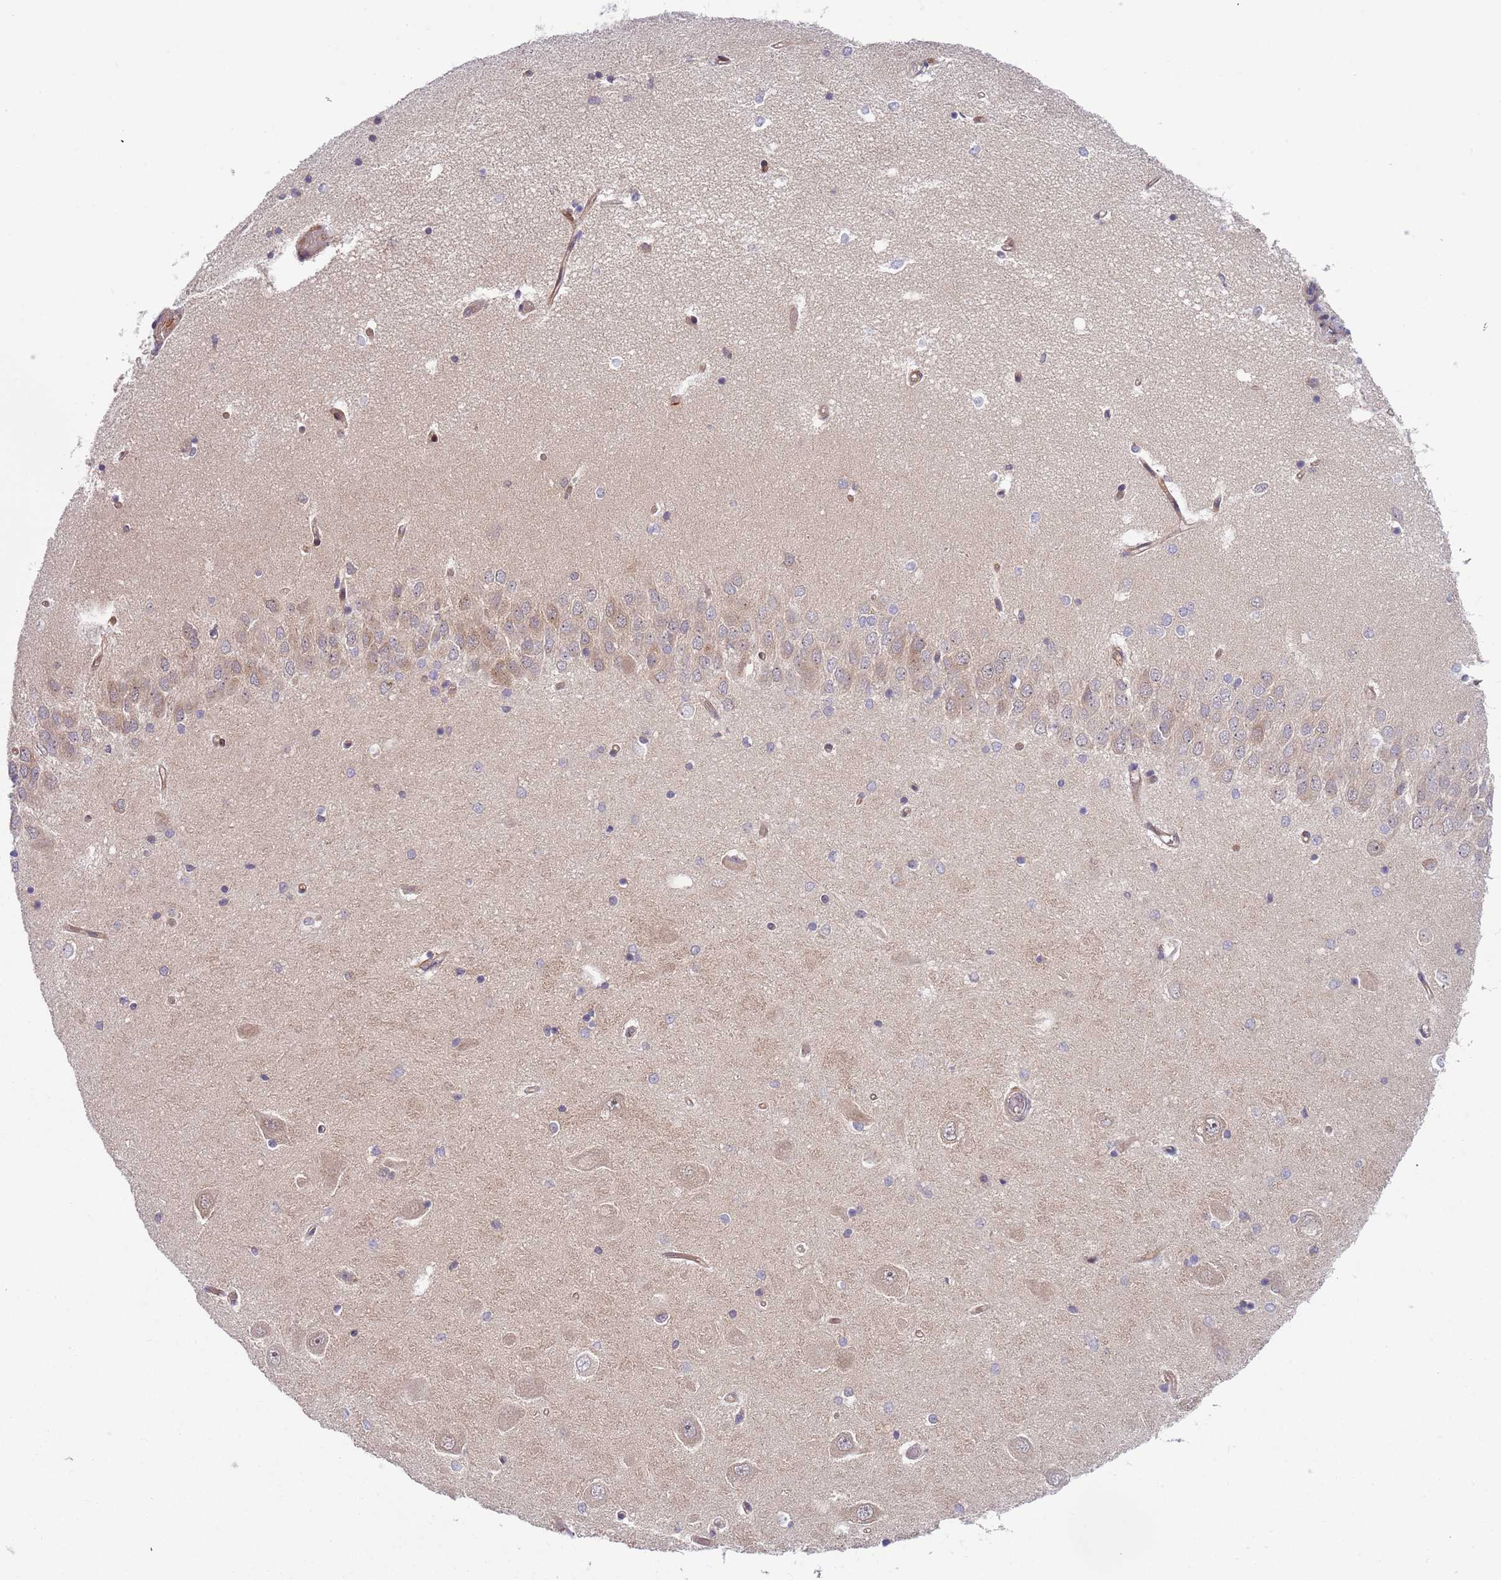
{"staining": {"intensity": "negative", "quantity": "none", "location": "none"}, "tissue": "hippocampus", "cell_type": "Glial cells", "image_type": "normal", "snomed": [{"axis": "morphology", "description": "Normal tissue, NOS"}, {"axis": "topography", "description": "Hippocampus"}], "caption": "Protein analysis of benign hippocampus shows no significant expression in glial cells.", "gene": "GGA1", "patient": {"sex": "male", "age": 45}}